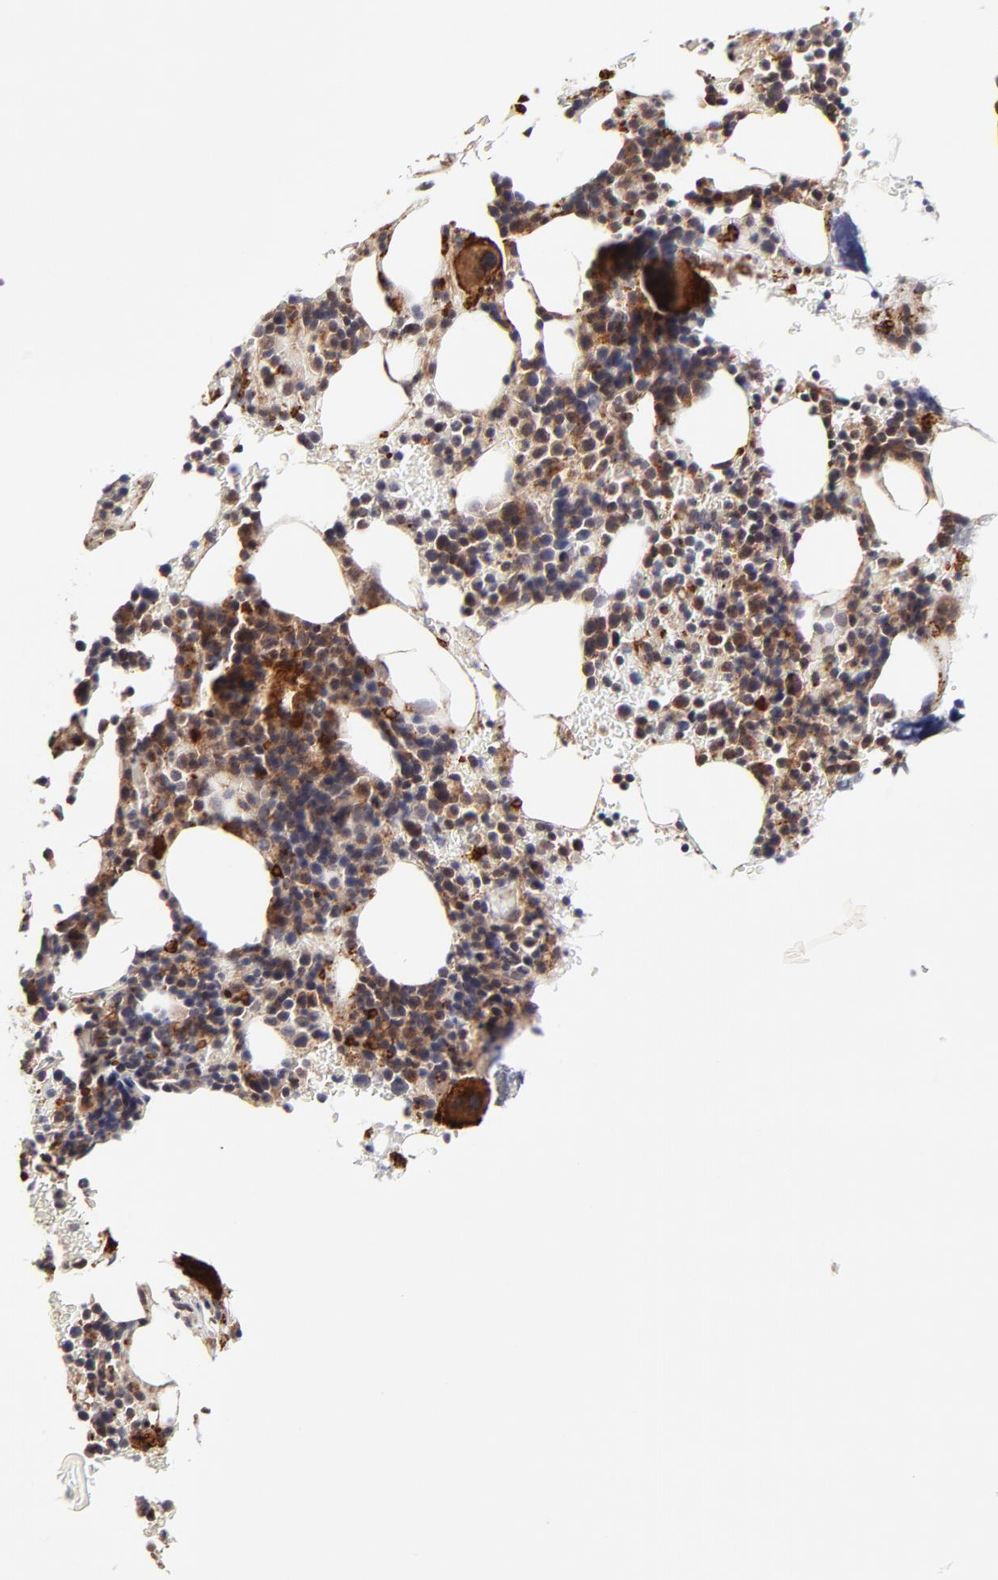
{"staining": {"intensity": "moderate", "quantity": "25%-75%", "location": "cytoplasmic/membranous"}, "tissue": "bone marrow", "cell_type": "Hematopoietic cells", "image_type": "normal", "snomed": [{"axis": "morphology", "description": "Normal tissue, NOS"}, {"axis": "topography", "description": "Bone marrow"}], "caption": "Immunohistochemical staining of unremarkable human bone marrow shows 25%-75% levels of moderate cytoplasmic/membranous protein expression in approximately 25%-75% of hematopoietic cells.", "gene": "MAP2K7", "patient": {"sex": "male", "age": 86}}